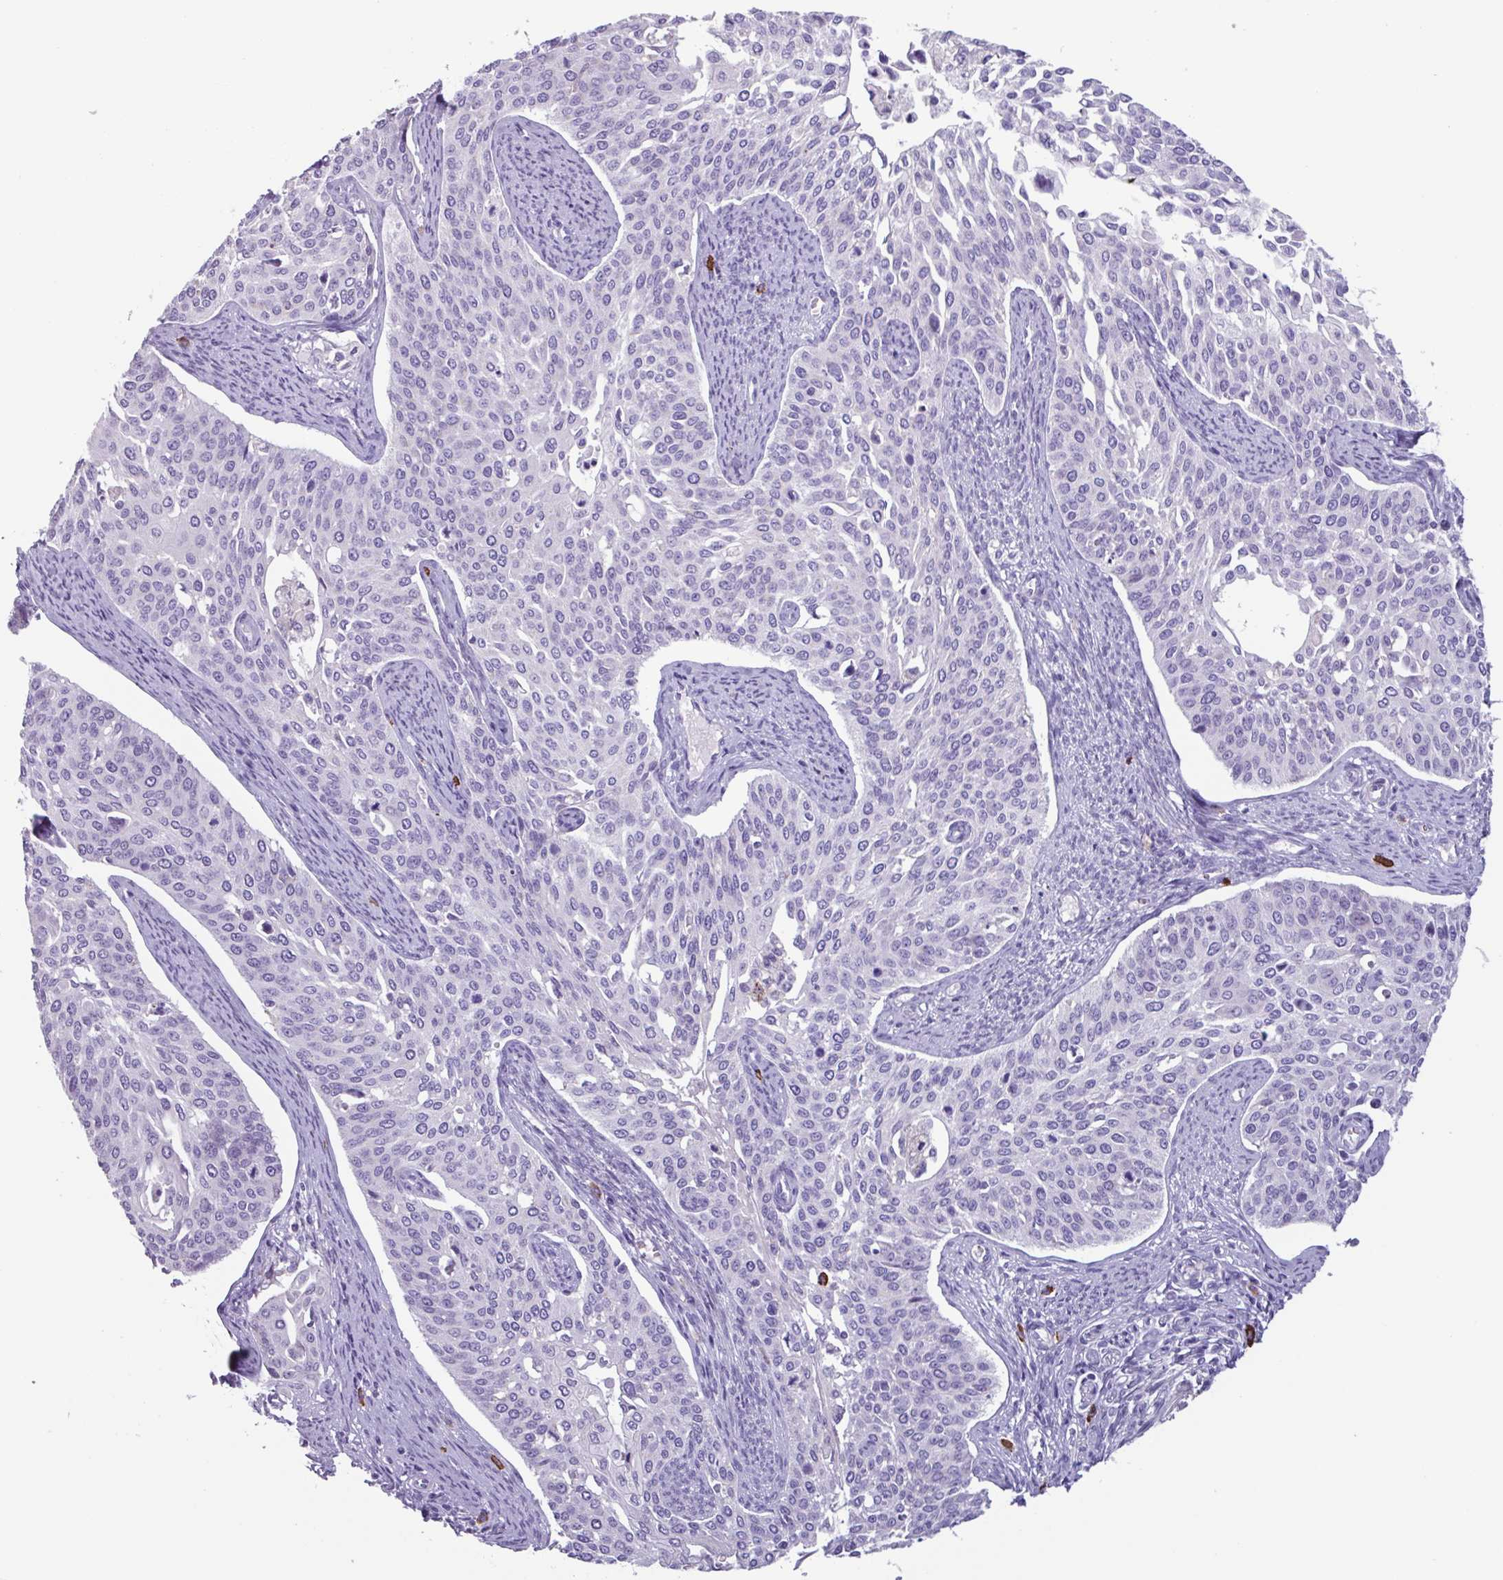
{"staining": {"intensity": "negative", "quantity": "none", "location": "none"}, "tissue": "cervical cancer", "cell_type": "Tumor cells", "image_type": "cancer", "snomed": [{"axis": "morphology", "description": "Squamous cell carcinoma, NOS"}, {"axis": "topography", "description": "Cervix"}], "caption": "A high-resolution photomicrograph shows immunohistochemistry (IHC) staining of squamous cell carcinoma (cervical), which displays no significant expression in tumor cells. Nuclei are stained in blue.", "gene": "ADGRE1", "patient": {"sex": "female", "age": 44}}